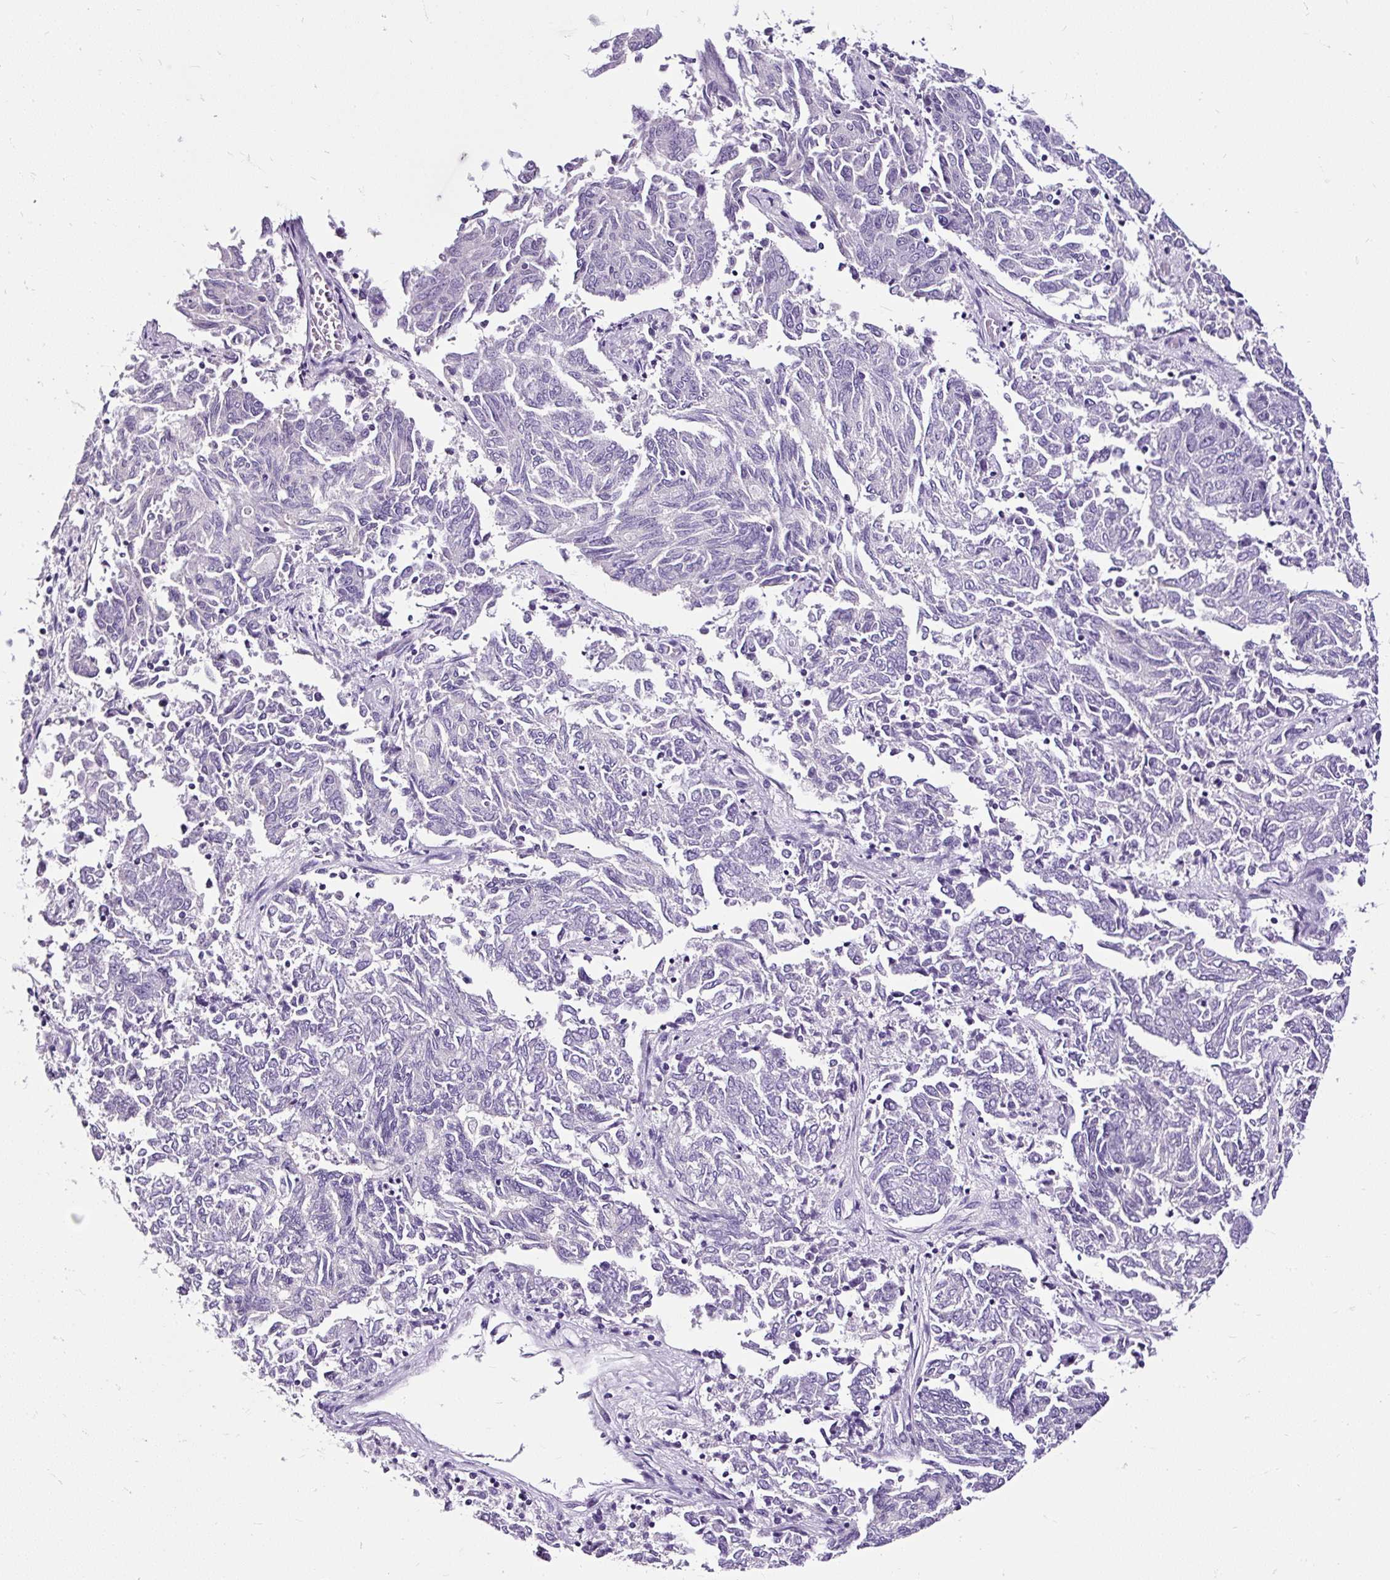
{"staining": {"intensity": "negative", "quantity": "none", "location": "none"}, "tissue": "endometrial cancer", "cell_type": "Tumor cells", "image_type": "cancer", "snomed": [{"axis": "morphology", "description": "Adenocarcinoma, NOS"}, {"axis": "topography", "description": "Endometrium"}], "caption": "A micrograph of human endometrial cancer is negative for staining in tumor cells. Nuclei are stained in blue.", "gene": "SLC7A8", "patient": {"sex": "female", "age": 80}}